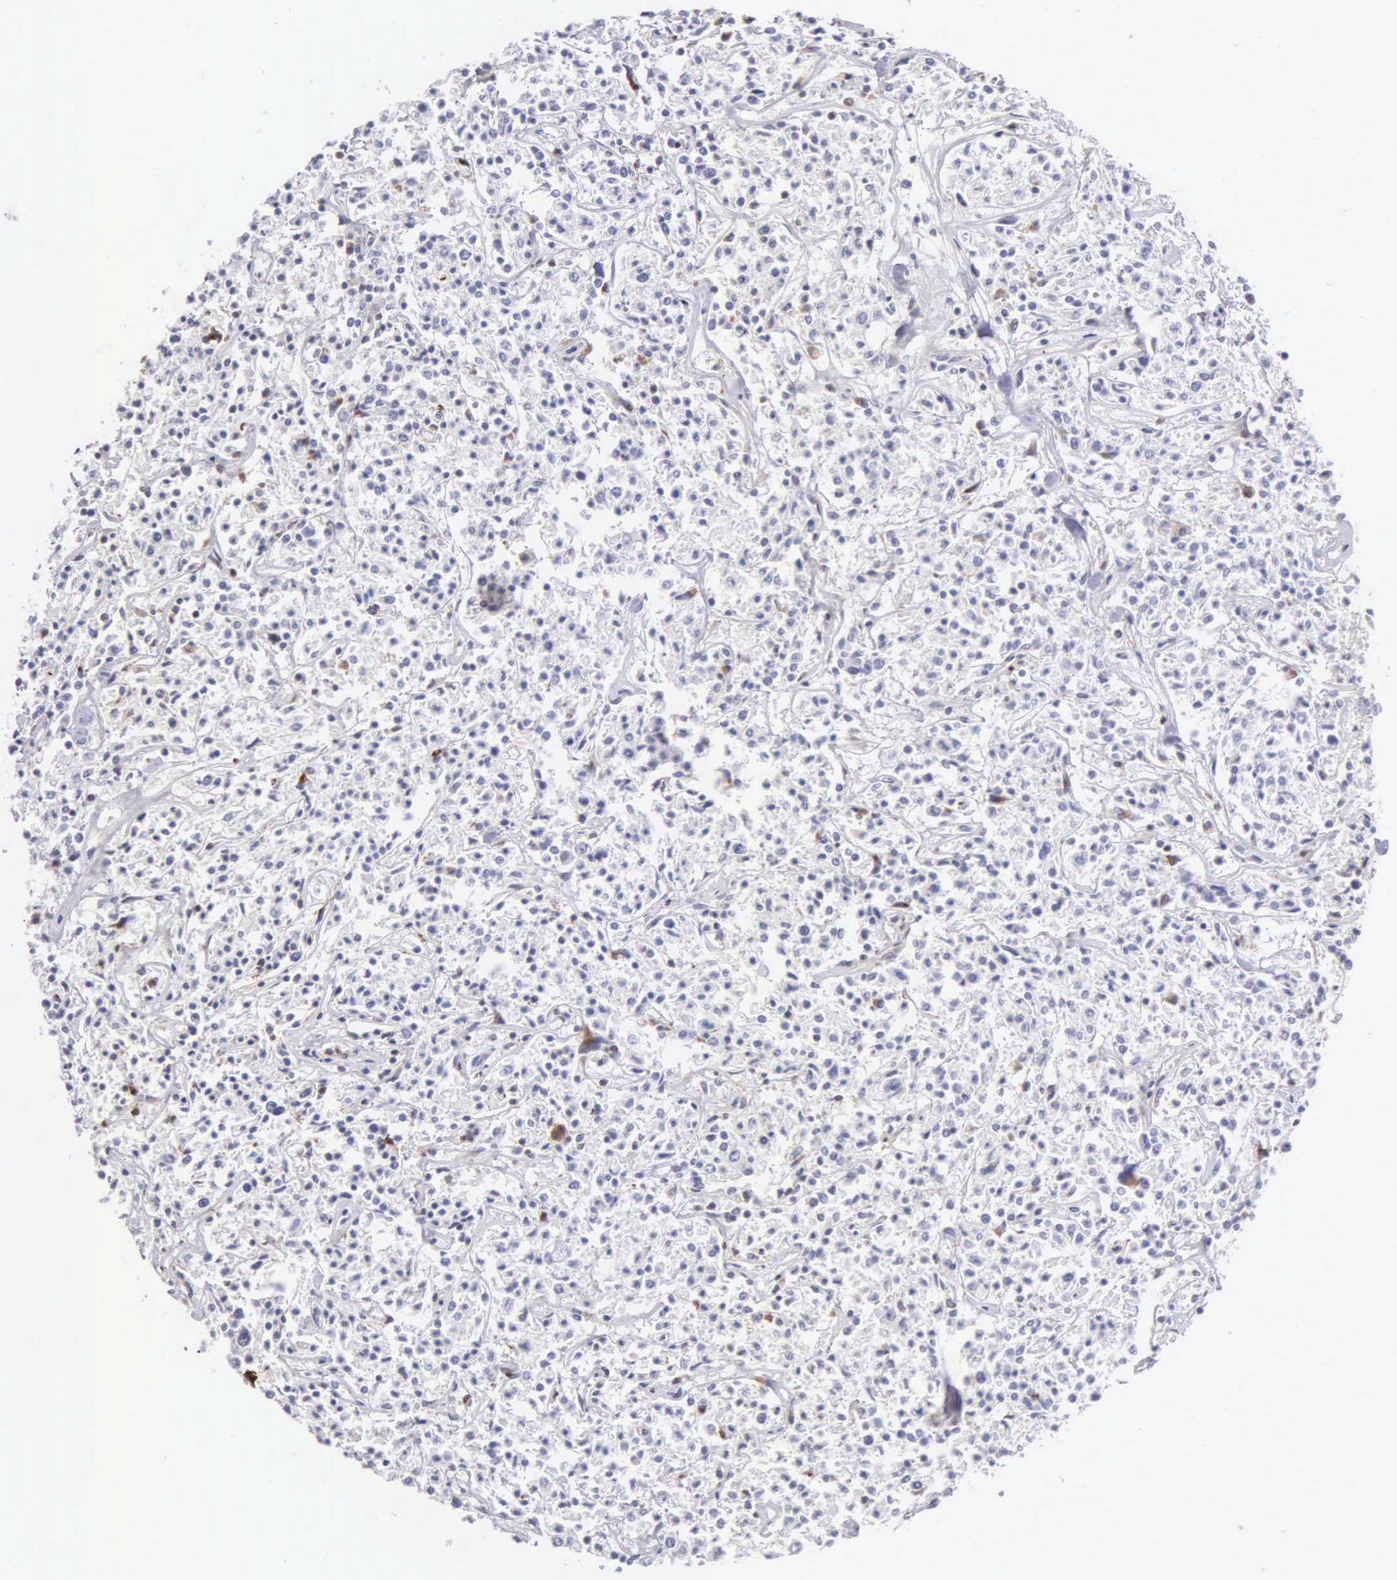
{"staining": {"intensity": "negative", "quantity": "none", "location": "none"}, "tissue": "lymphoma", "cell_type": "Tumor cells", "image_type": "cancer", "snomed": [{"axis": "morphology", "description": "Malignant lymphoma, non-Hodgkin's type, Low grade"}, {"axis": "topography", "description": "Small intestine"}], "caption": "IHC histopathology image of lymphoma stained for a protein (brown), which exhibits no staining in tumor cells.", "gene": "SRGN", "patient": {"sex": "female", "age": 59}}